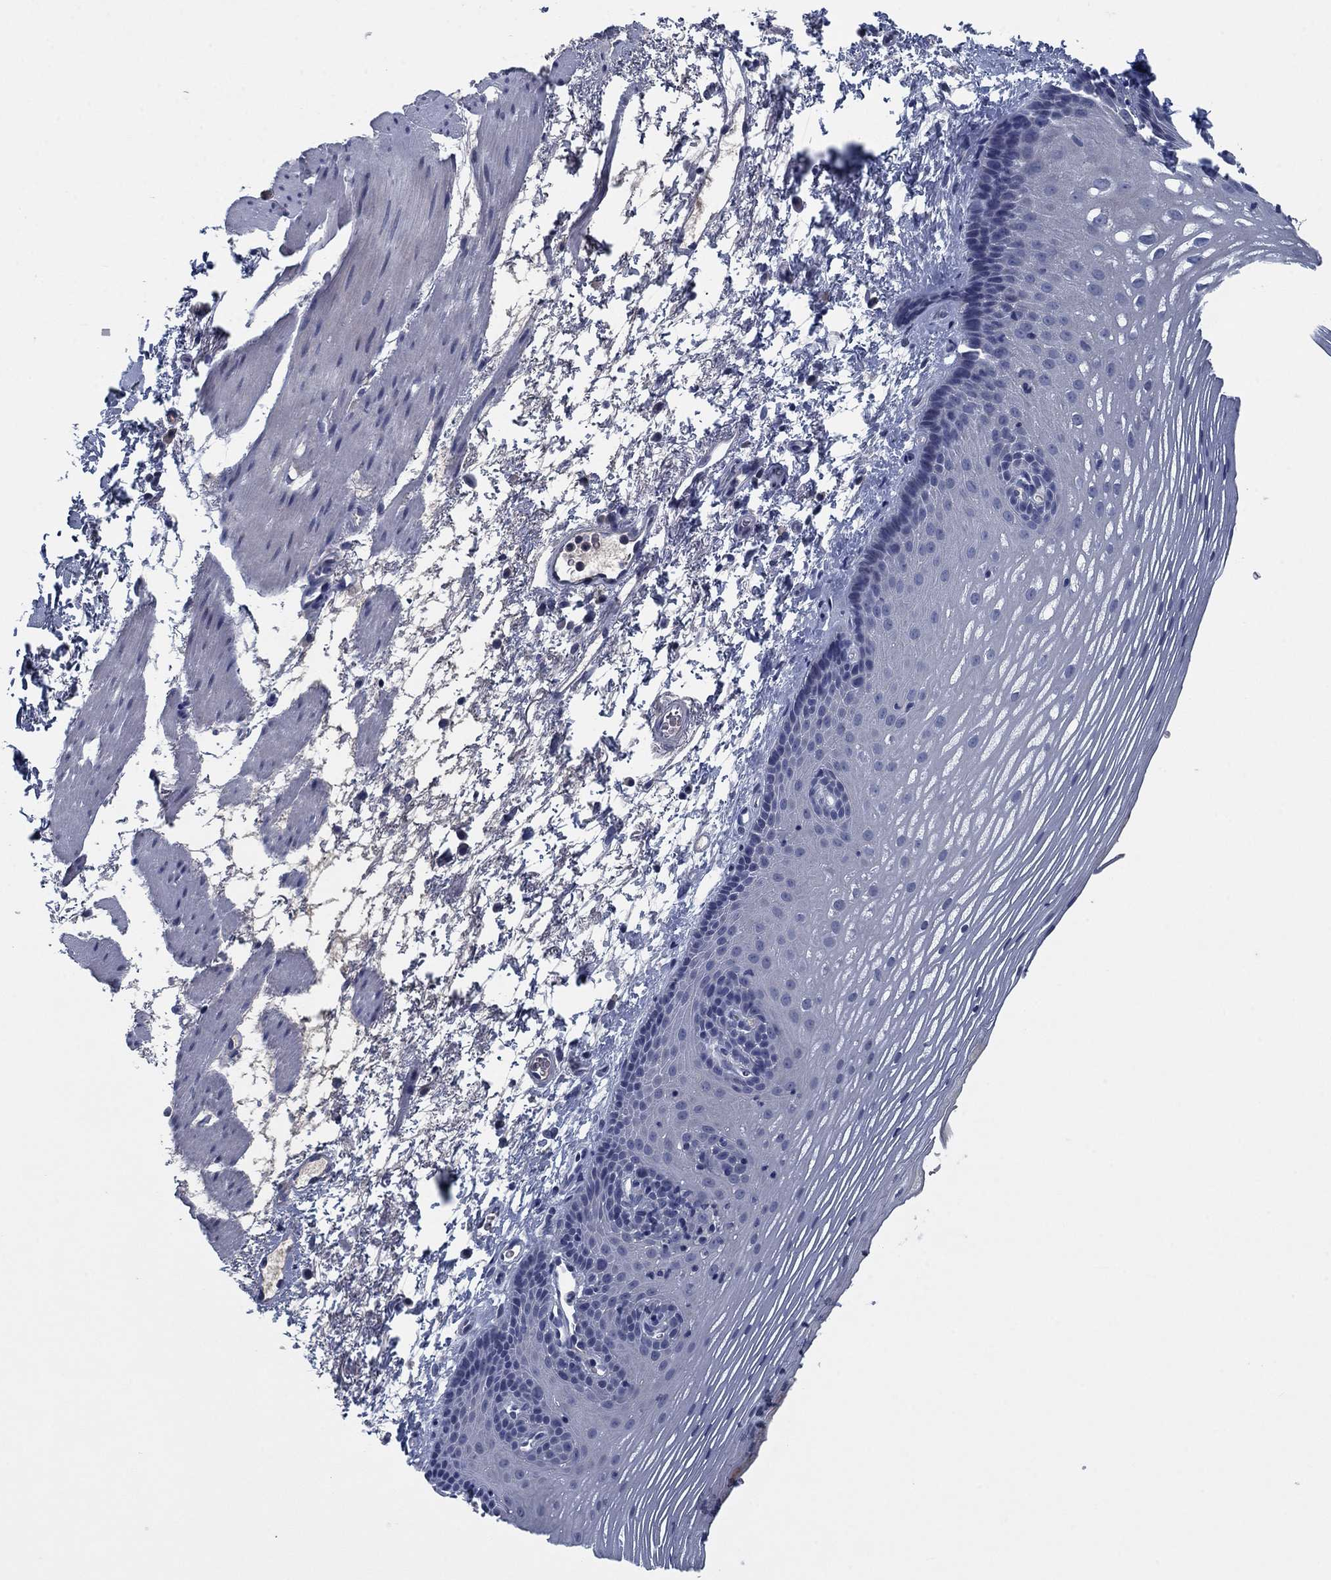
{"staining": {"intensity": "negative", "quantity": "none", "location": "none"}, "tissue": "esophagus", "cell_type": "Squamous epithelial cells", "image_type": "normal", "snomed": [{"axis": "morphology", "description": "Normal tissue, NOS"}, {"axis": "topography", "description": "Esophagus"}], "caption": "Micrograph shows no protein staining in squamous epithelial cells of benign esophagus. The staining was performed using DAB to visualize the protein expression in brown, while the nuclei were stained in blue with hematoxylin (Magnification: 20x).", "gene": "PNMA8A", "patient": {"sex": "male", "age": 76}}